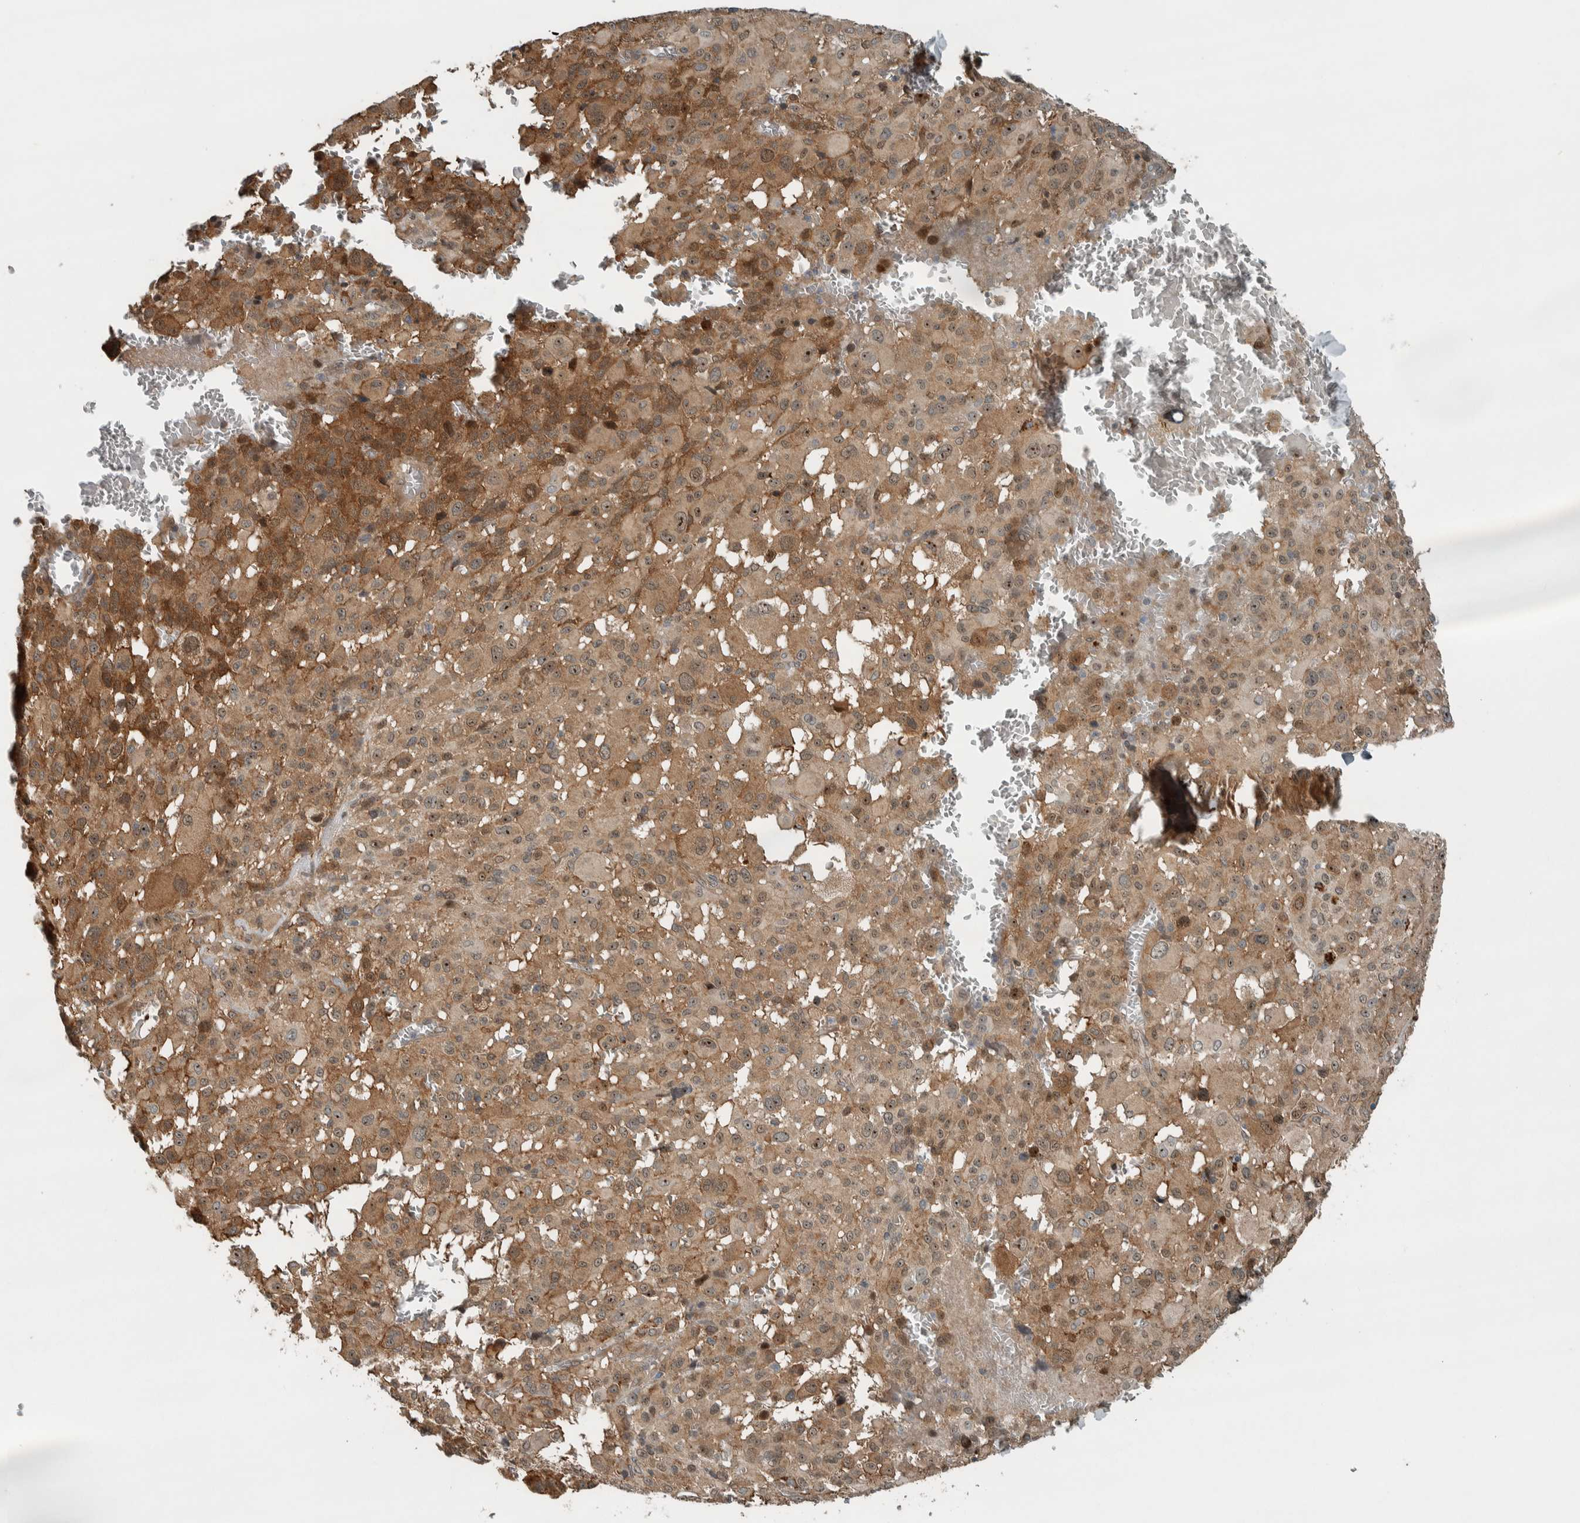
{"staining": {"intensity": "moderate", "quantity": ">75%", "location": "cytoplasmic/membranous,nuclear"}, "tissue": "melanoma", "cell_type": "Tumor cells", "image_type": "cancer", "snomed": [{"axis": "morphology", "description": "Malignant melanoma, Metastatic site"}, {"axis": "topography", "description": "Skin"}], "caption": "High-magnification brightfield microscopy of melanoma stained with DAB (3,3'-diaminobenzidine) (brown) and counterstained with hematoxylin (blue). tumor cells exhibit moderate cytoplasmic/membranous and nuclear positivity is identified in approximately>75% of cells.", "gene": "XPO5", "patient": {"sex": "female", "age": 74}}